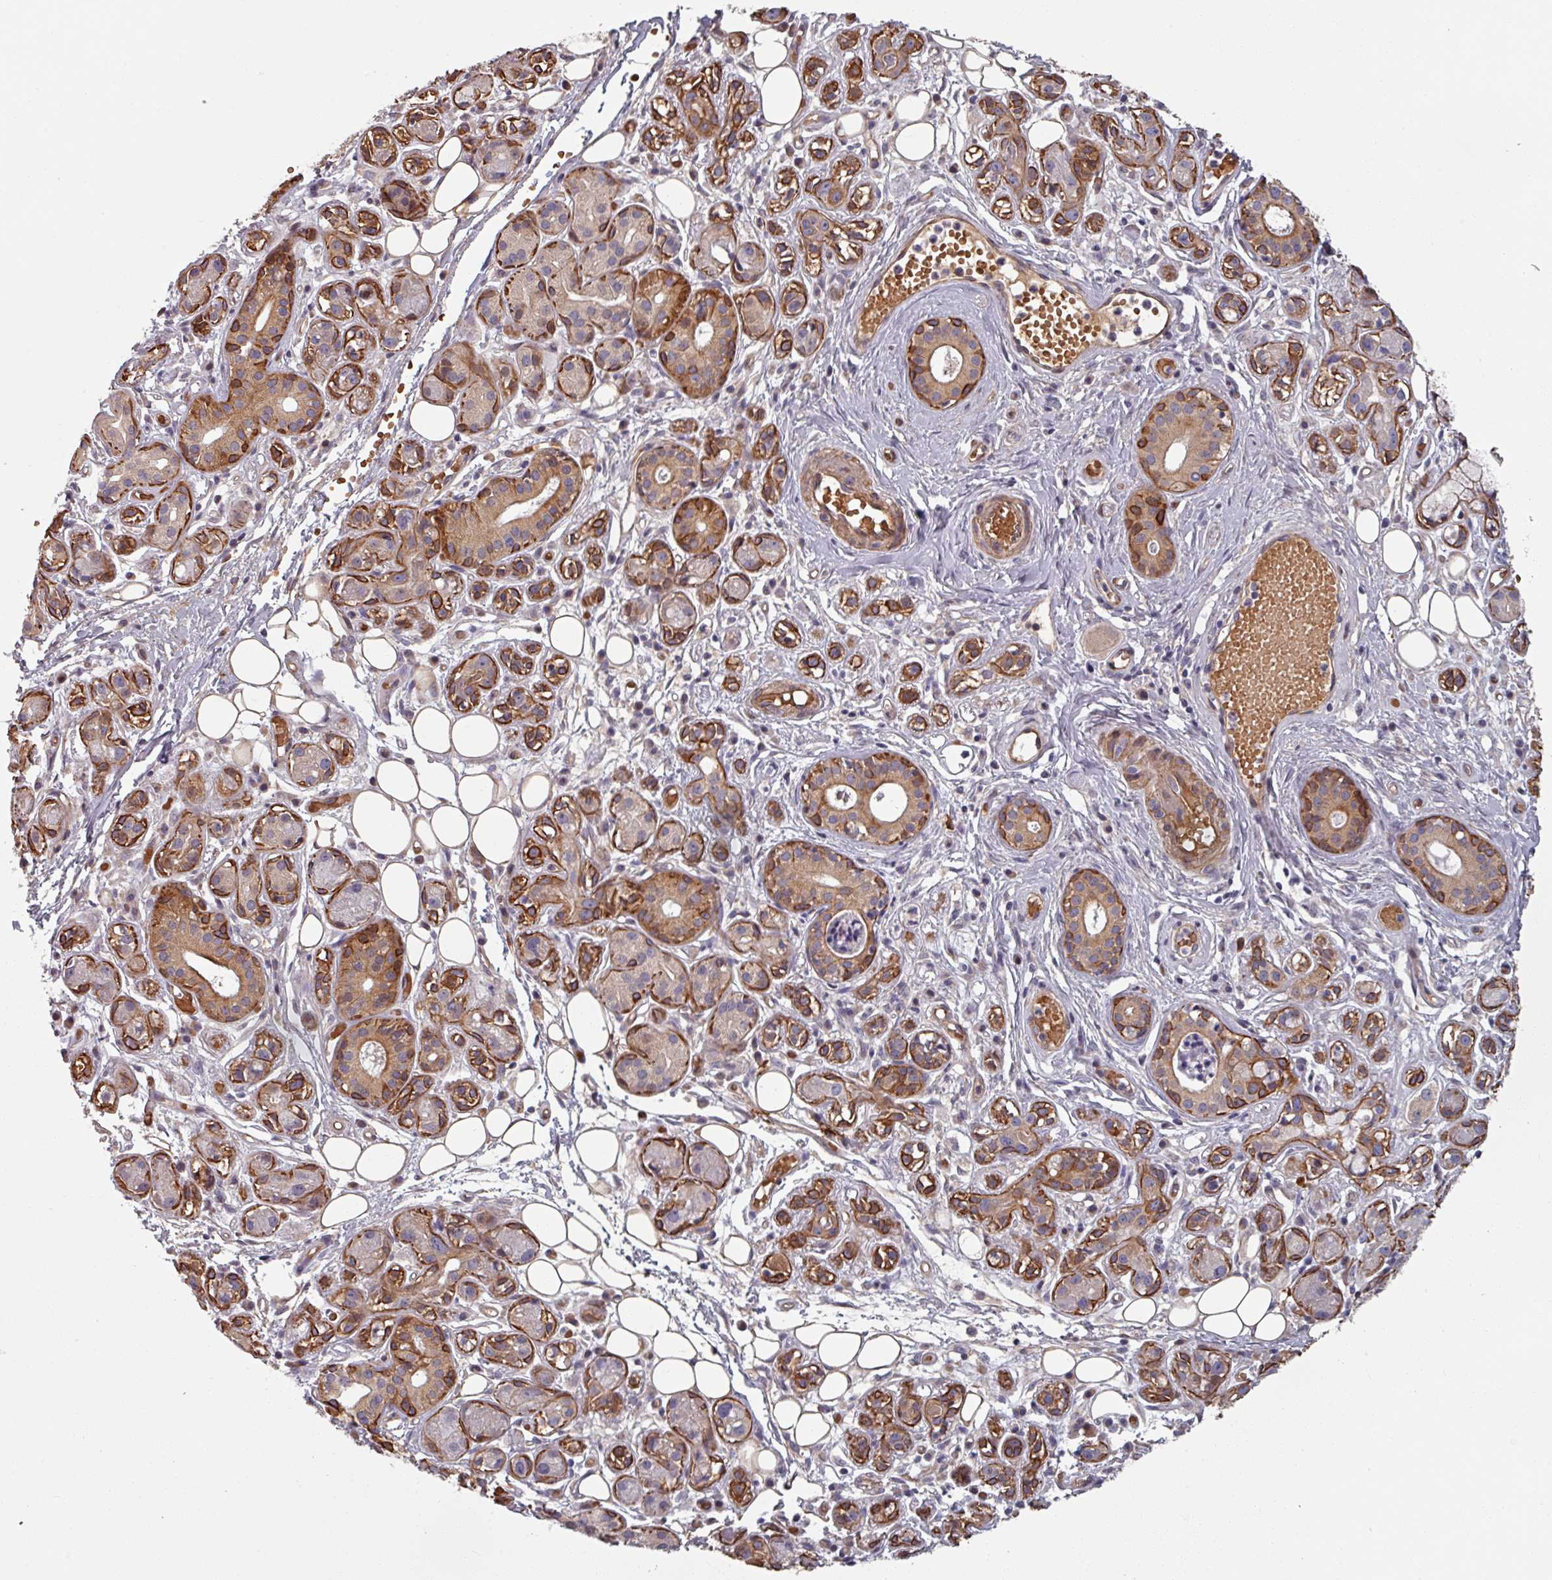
{"staining": {"intensity": "strong", "quantity": "25%-75%", "location": "cytoplasmic/membranous"}, "tissue": "salivary gland", "cell_type": "Glandular cells", "image_type": "normal", "snomed": [{"axis": "morphology", "description": "Normal tissue, NOS"}, {"axis": "topography", "description": "Salivary gland"}], "caption": "The immunohistochemical stain highlights strong cytoplasmic/membranous staining in glandular cells of normal salivary gland.", "gene": "C4BPB", "patient": {"sex": "male", "age": 54}}